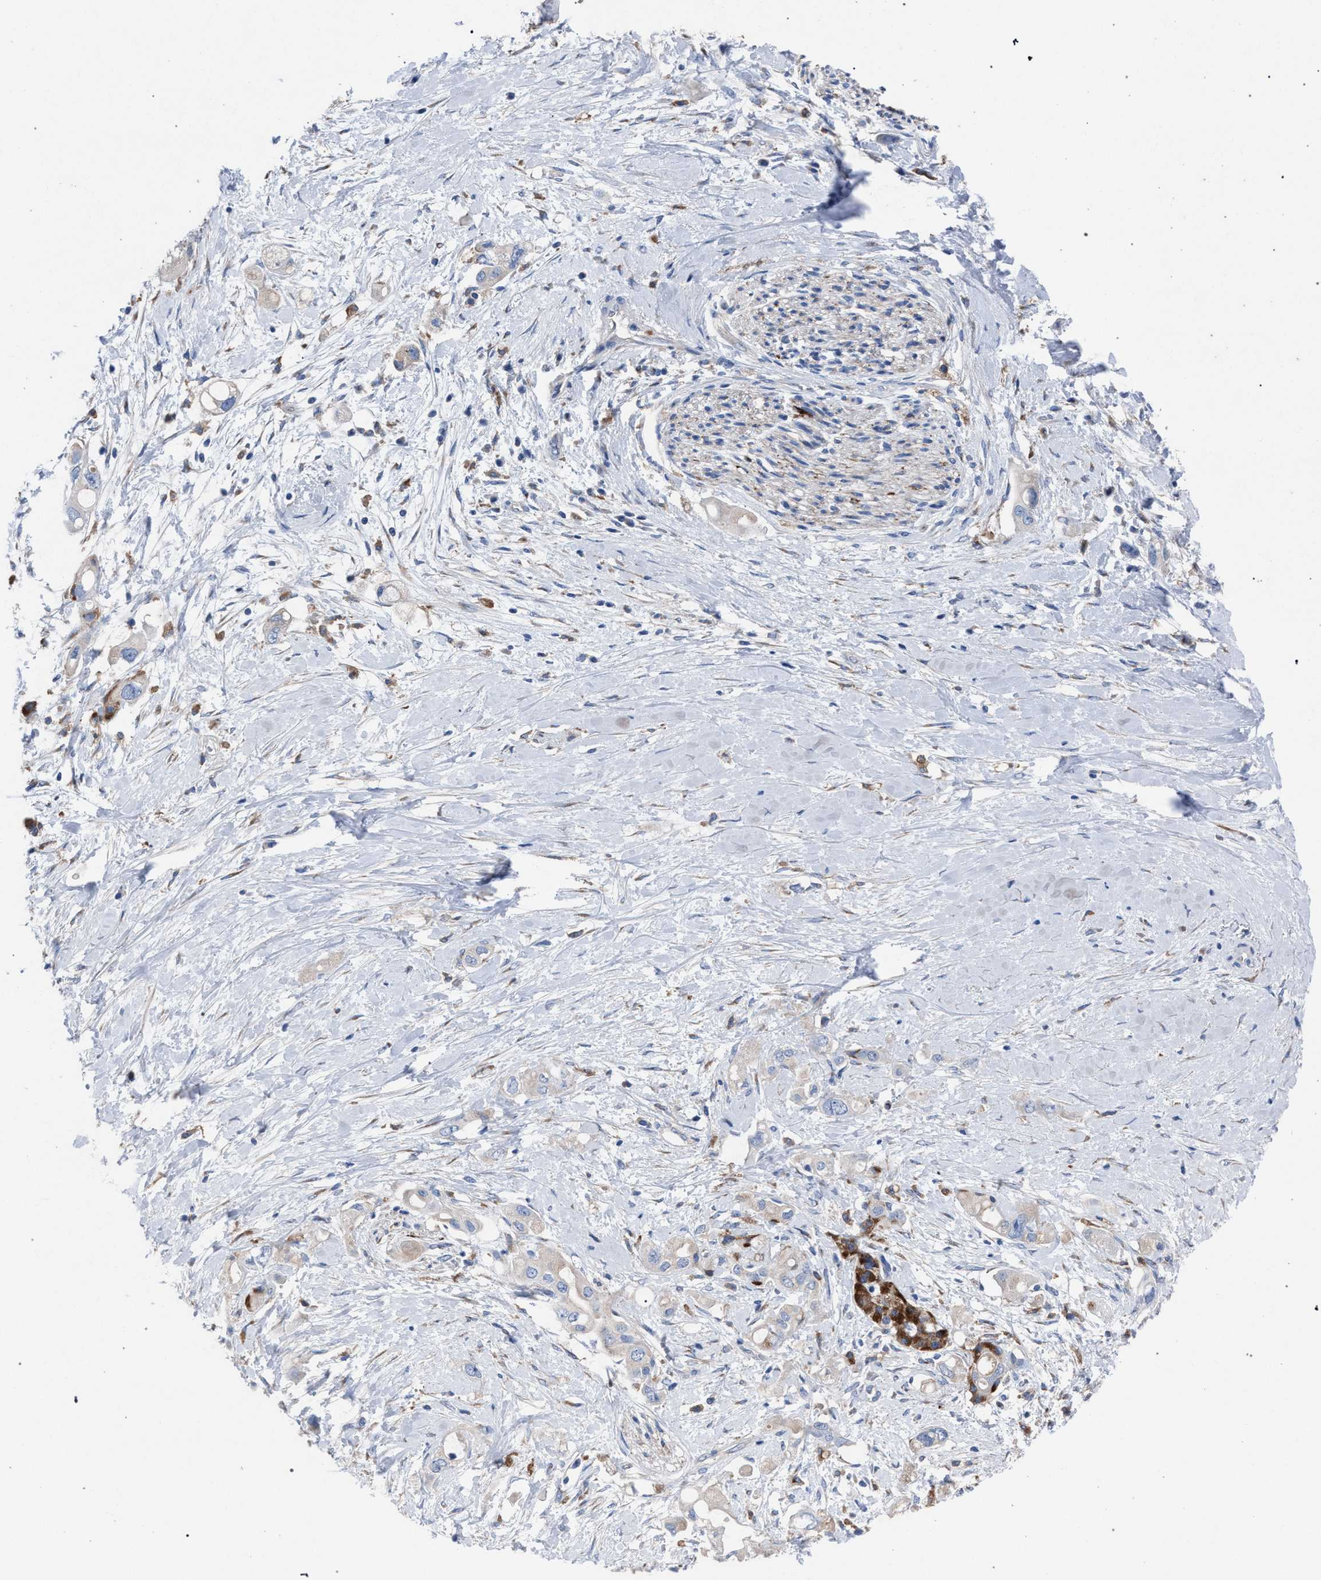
{"staining": {"intensity": "negative", "quantity": "none", "location": "none"}, "tissue": "pancreatic cancer", "cell_type": "Tumor cells", "image_type": "cancer", "snomed": [{"axis": "morphology", "description": "Adenocarcinoma, NOS"}, {"axis": "topography", "description": "Pancreas"}], "caption": "Immunohistochemistry (IHC) image of neoplastic tissue: pancreatic cancer (adenocarcinoma) stained with DAB (3,3'-diaminobenzidine) shows no significant protein staining in tumor cells. (DAB IHC visualized using brightfield microscopy, high magnification).", "gene": "ATP6V0A1", "patient": {"sex": "female", "age": 56}}